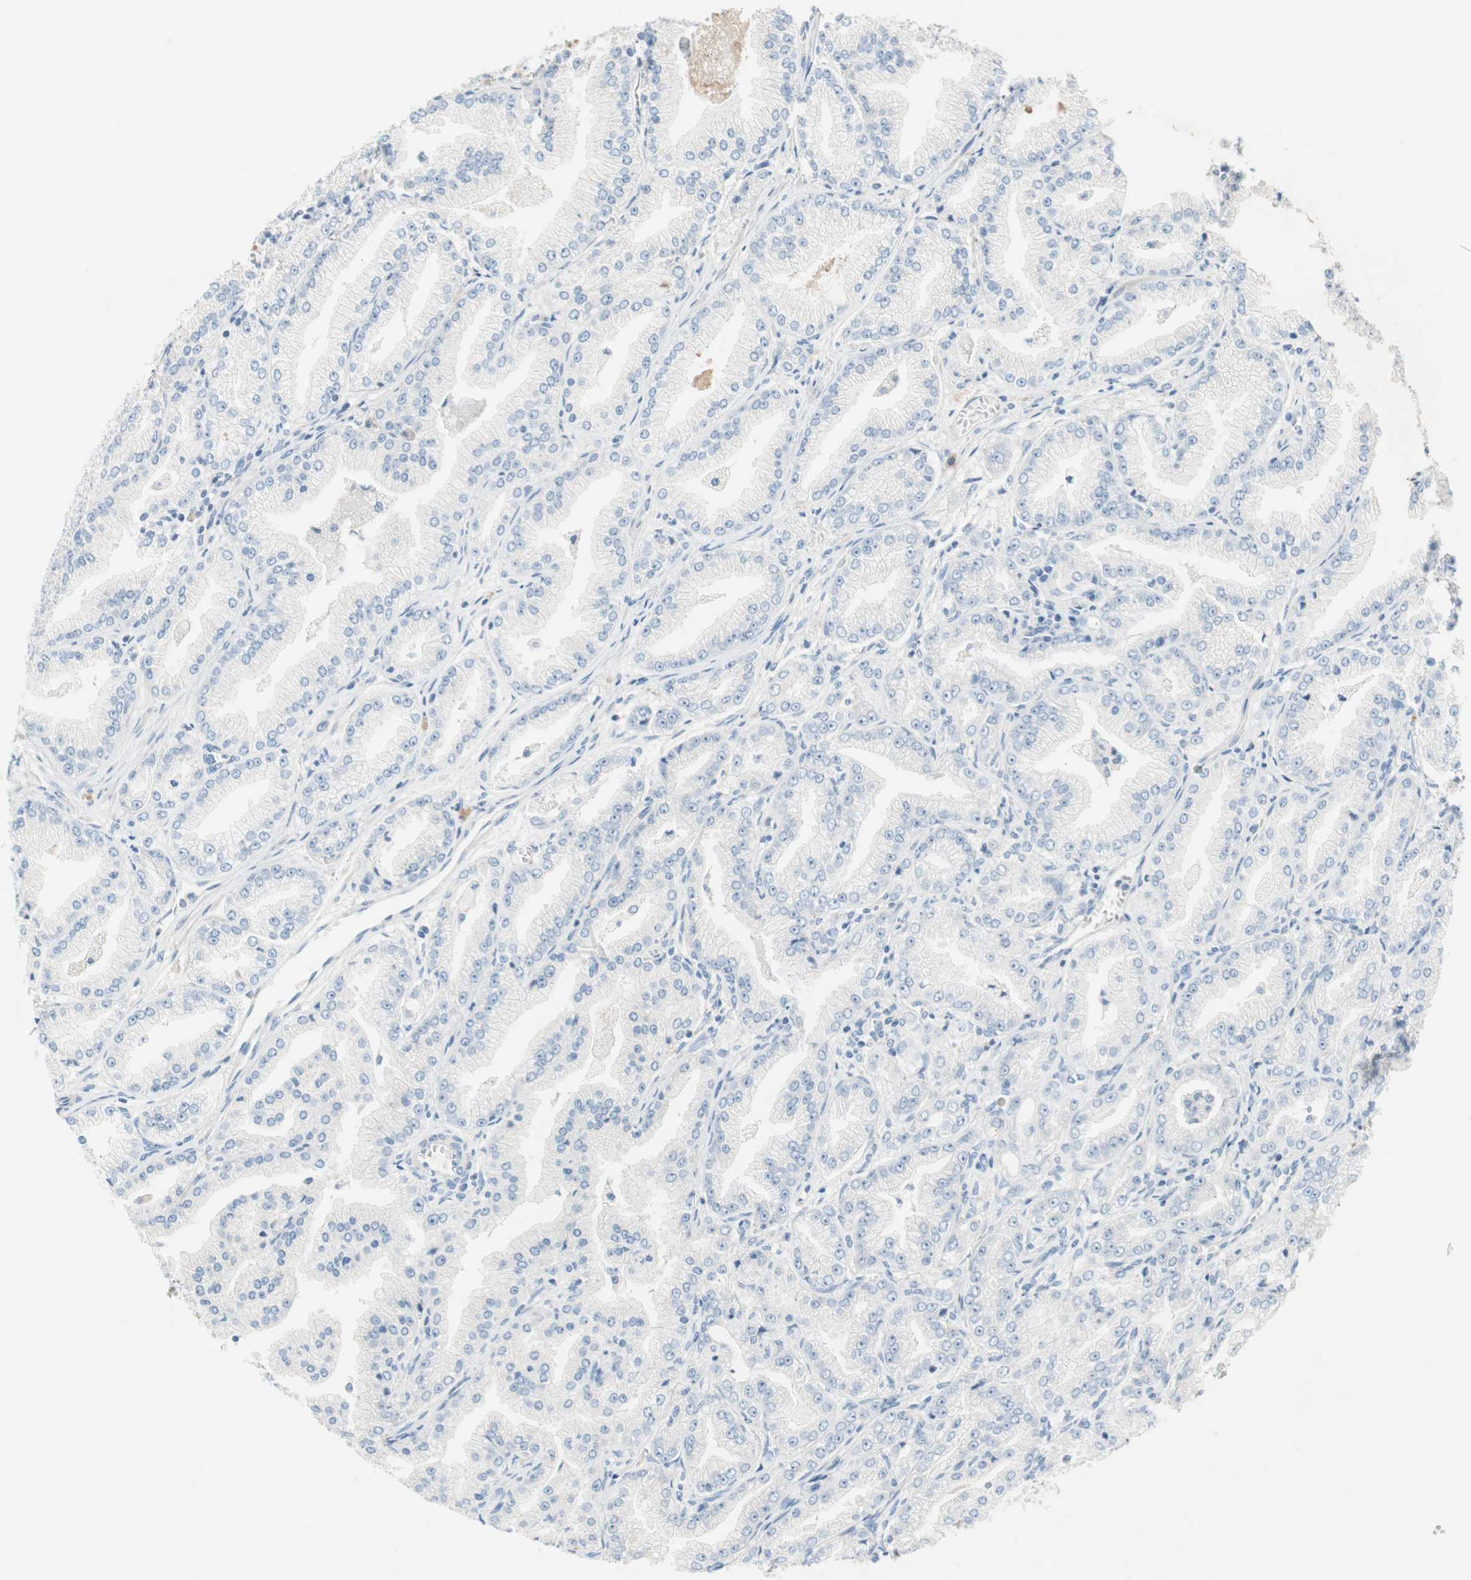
{"staining": {"intensity": "negative", "quantity": "none", "location": "none"}, "tissue": "prostate cancer", "cell_type": "Tumor cells", "image_type": "cancer", "snomed": [{"axis": "morphology", "description": "Adenocarcinoma, High grade"}, {"axis": "topography", "description": "Prostate"}], "caption": "Immunohistochemical staining of high-grade adenocarcinoma (prostate) reveals no significant staining in tumor cells.", "gene": "PDZK1", "patient": {"sex": "male", "age": 61}}